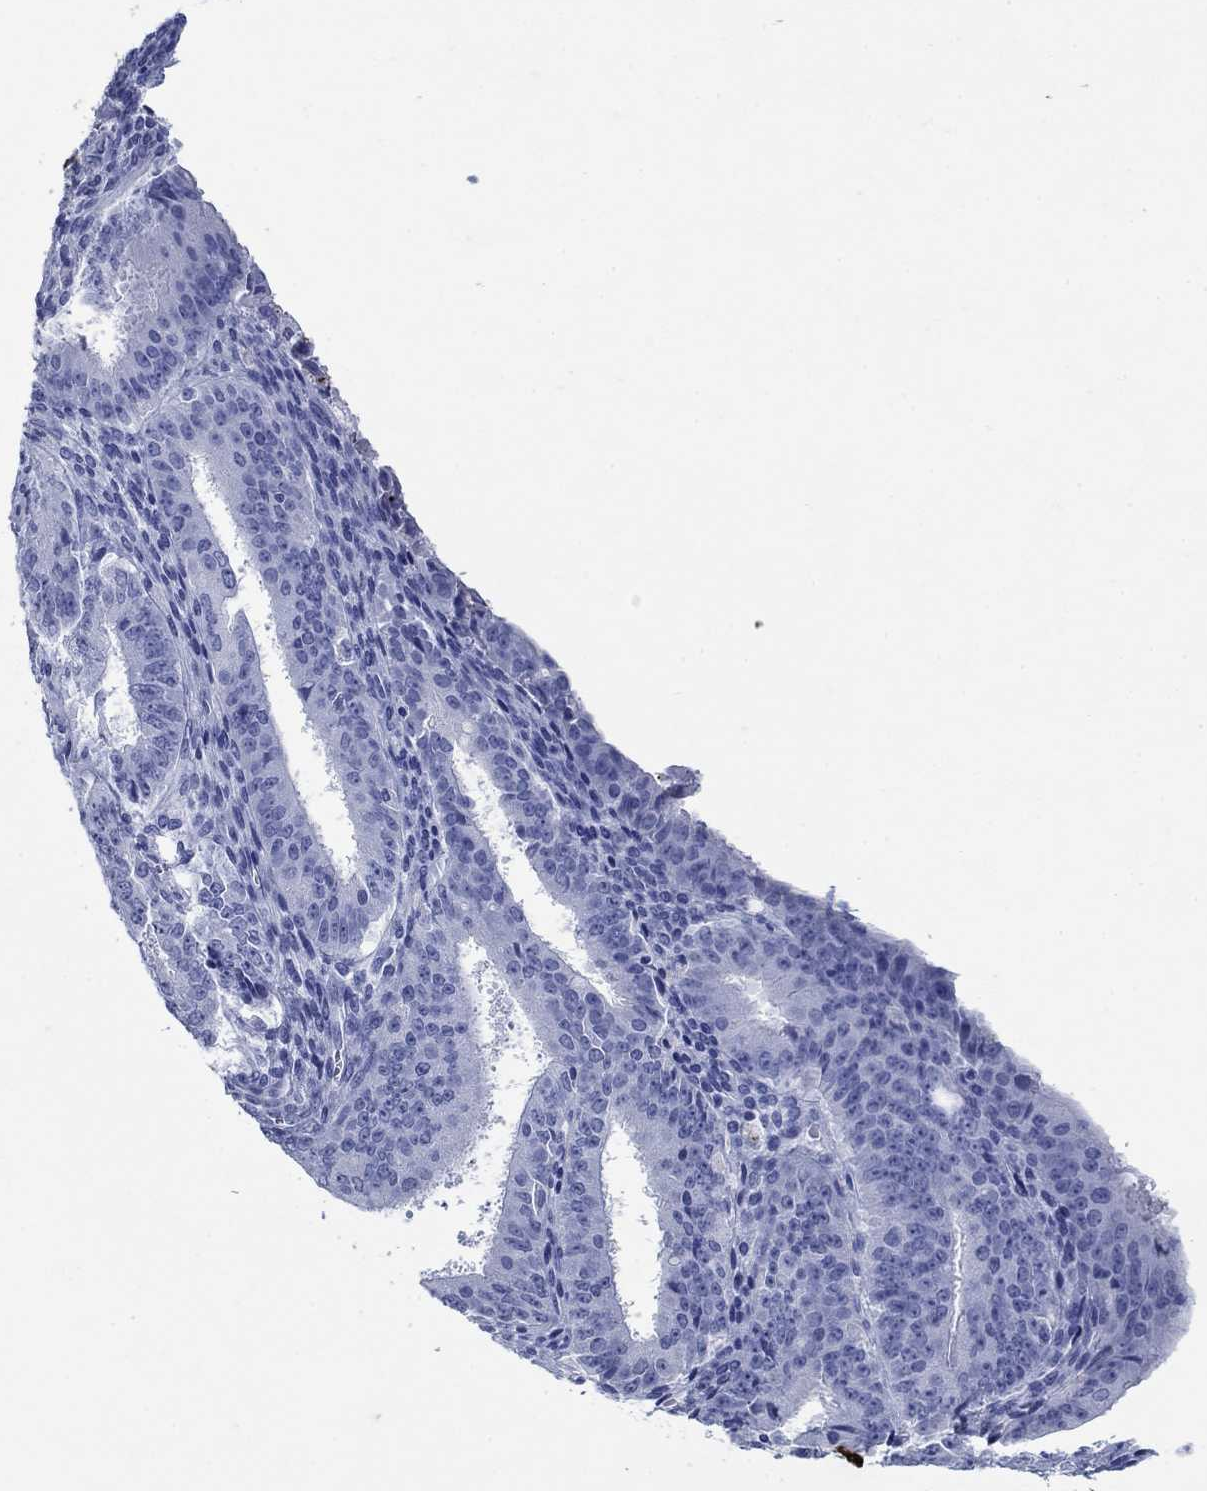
{"staining": {"intensity": "negative", "quantity": "none", "location": "none"}, "tissue": "ovarian cancer", "cell_type": "Tumor cells", "image_type": "cancer", "snomed": [{"axis": "morphology", "description": "Carcinoma, endometroid"}, {"axis": "topography", "description": "Ovary"}], "caption": "This micrograph is of endometroid carcinoma (ovarian) stained with IHC to label a protein in brown with the nuclei are counter-stained blue. There is no staining in tumor cells.", "gene": "AZU1", "patient": {"sex": "female", "age": 42}}